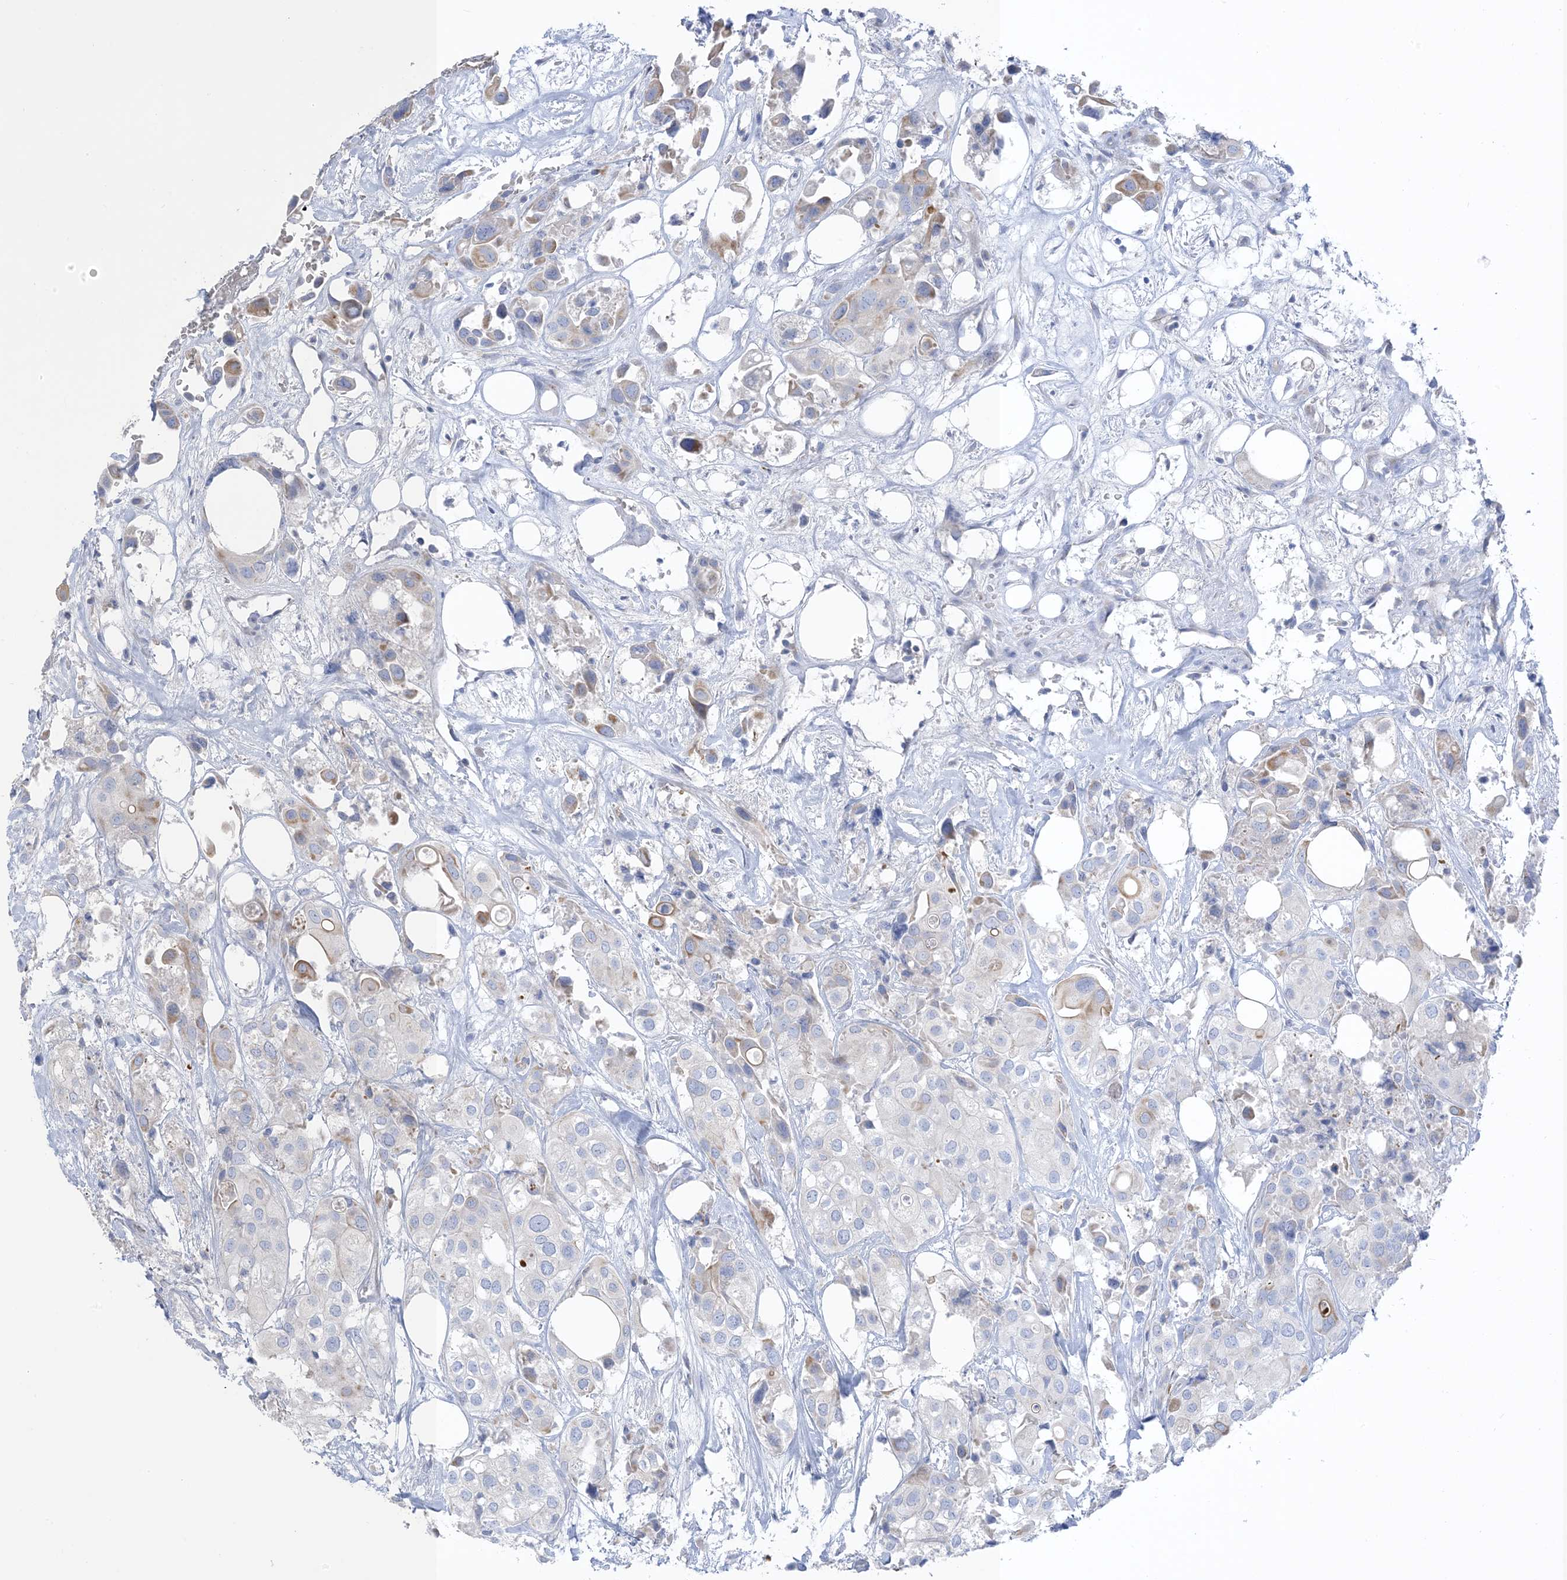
{"staining": {"intensity": "weak", "quantity": "<25%", "location": "cytoplasmic/membranous"}, "tissue": "urothelial cancer", "cell_type": "Tumor cells", "image_type": "cancer", "snomed": [{"axis": "morphology", "description": "Urothelial carcinoma, High grade"}, {"axis": "topography", "description": "Urinary bladder"}], "caption": "Immunohistochemistry photomicrograph of neoplastic tissue: urothelial cancer stained with DAB reveals no significant protein expression in tumor cells.", "gene": "XIRP2", "patient": {"sex": "male", "age": 64}}